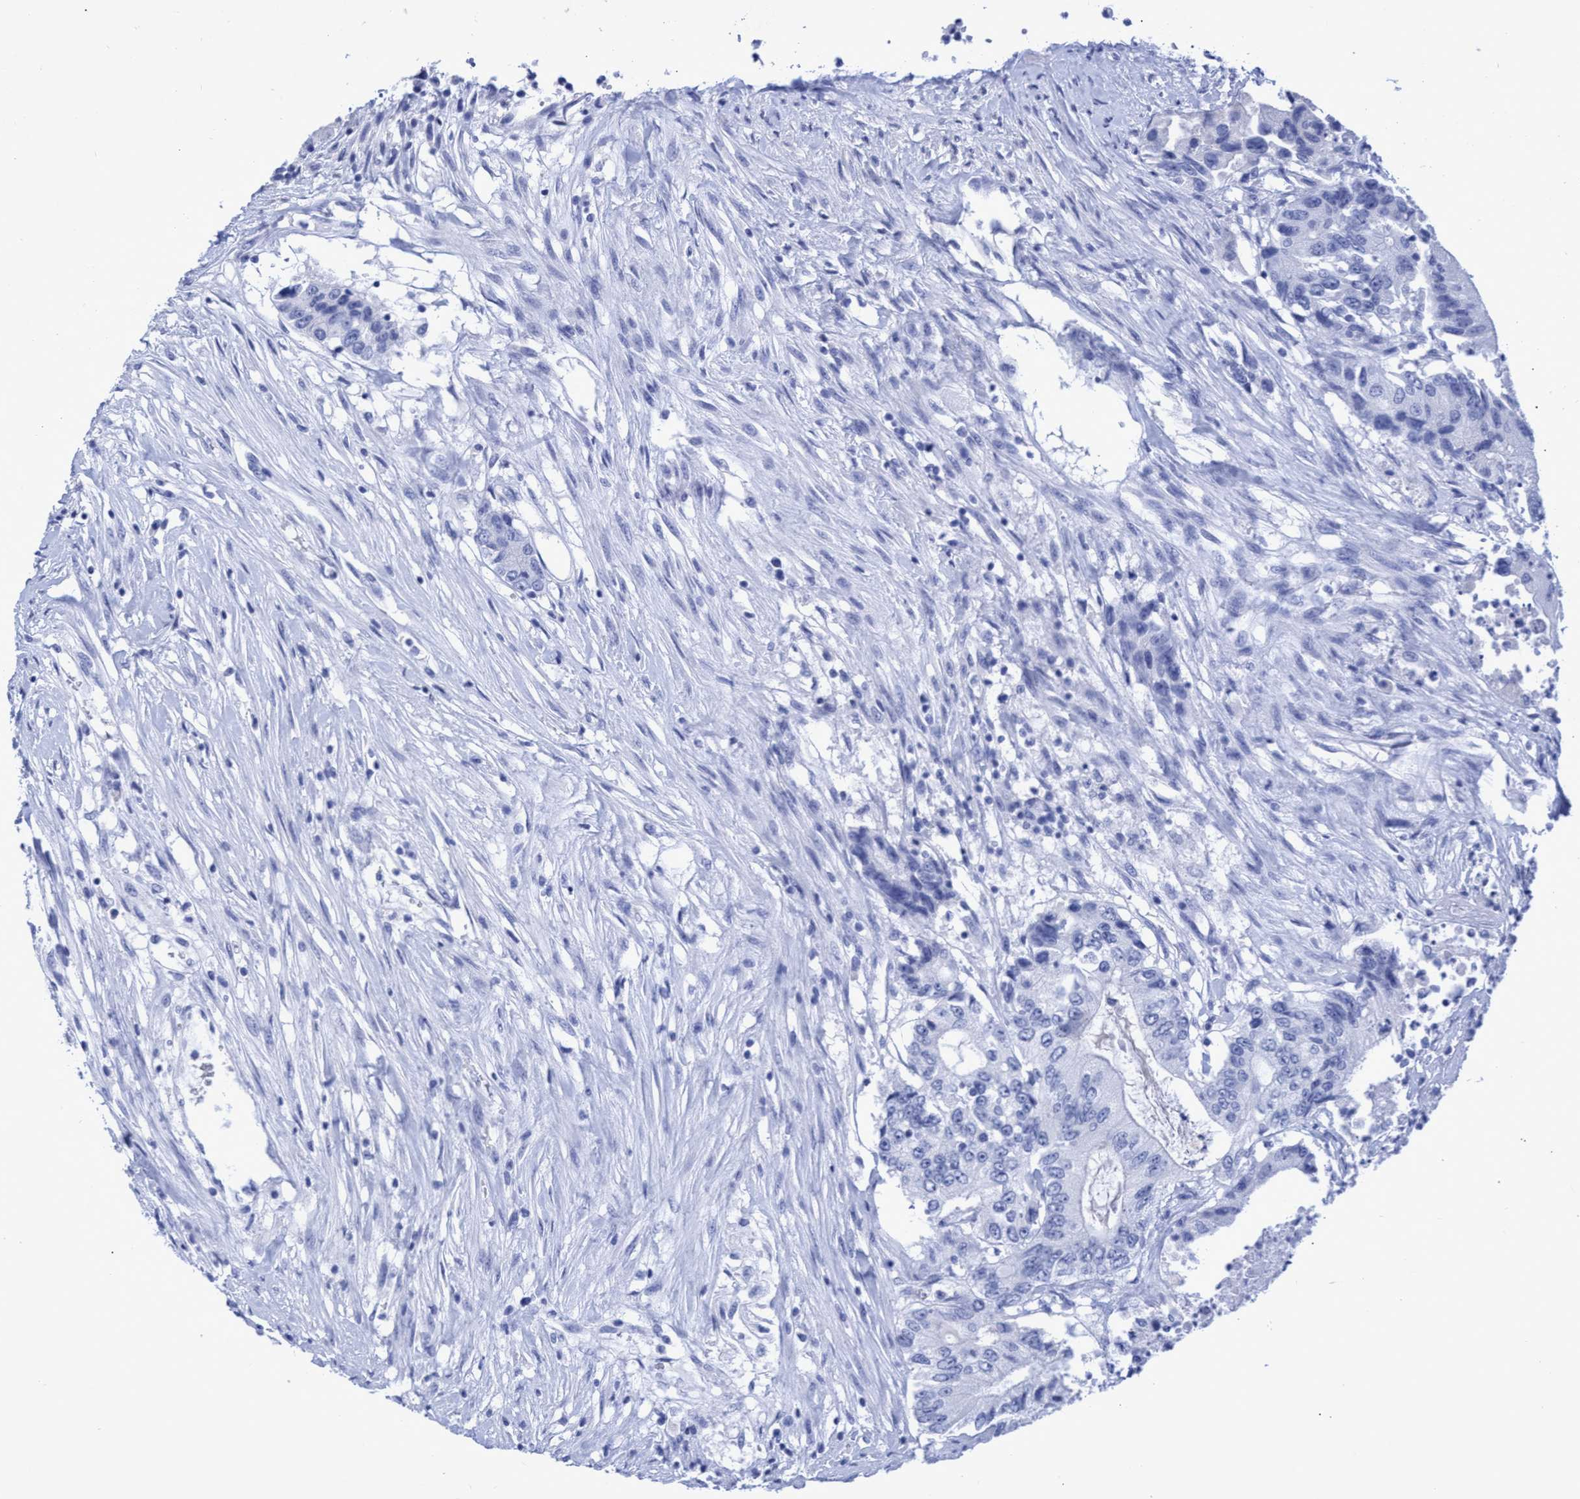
{"staining": {"intensity": "negative", "quantity": "none", "location": "none"}, "tissue": "colorectal cancer", "cell_type": "Tumor cells", "image_type": "cancer", "snomed": [{"axis": "morphology", "description": "Adenocarcinoma, NOS"}, {"axis": "topography", "description": "Colon"}], "caption": "DAB immunohistochemical staining of human colorectal adenocarcinoma displays no significant positivity in tumor cells.", "gene": "INSL6", "patient": {"sex": "female", "age": 77}}